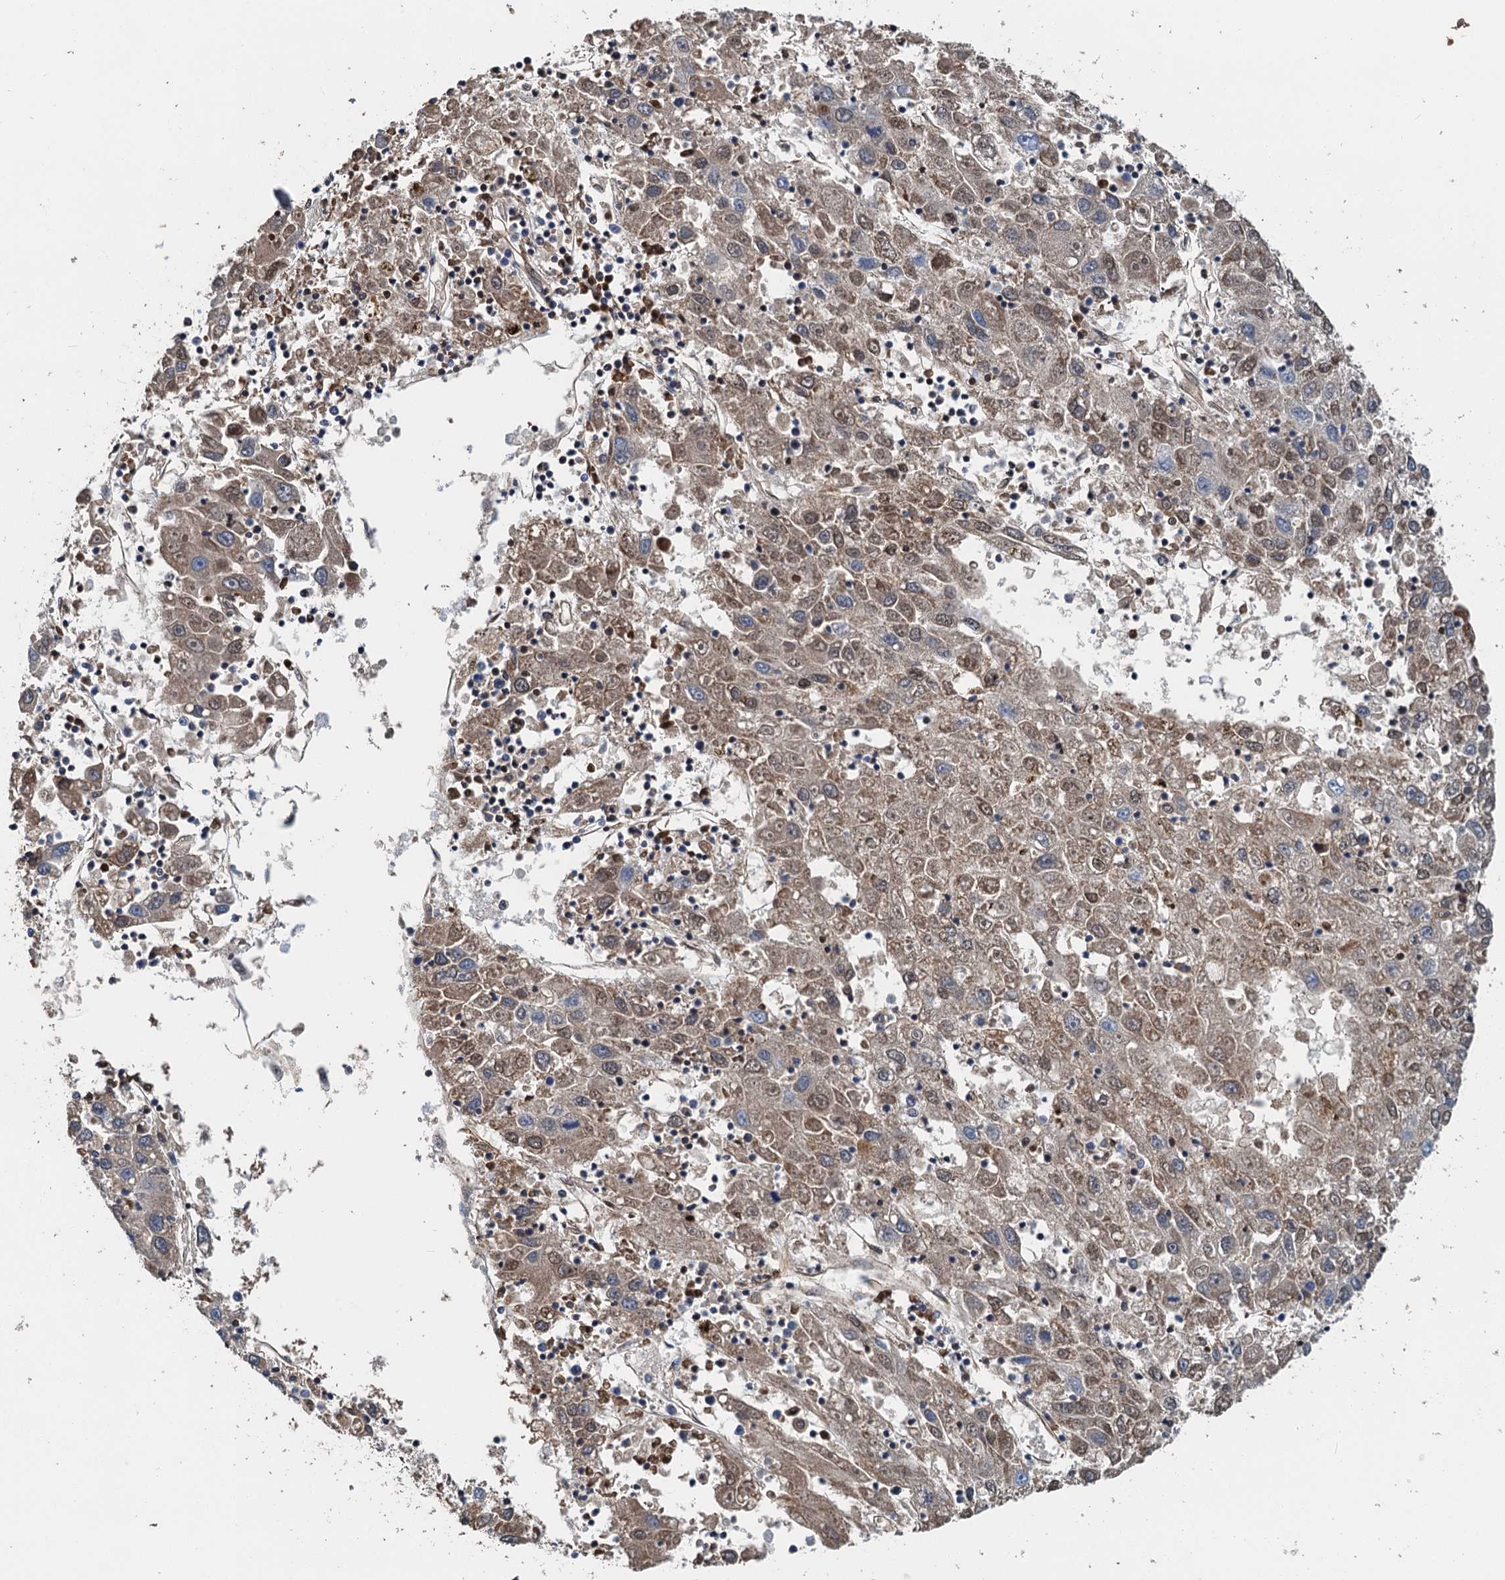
{"staining": {"intensity": "weak", "quantity": "25%-75%", "location": "cytoplasmic/membranous"}, "tissue": "liver cancer", "cell_type": "Tumor cells", "image_type": "cancer", "snomed": [{"axis": "morphology", "description": "Carcinoma, Hepatocellular, NOS"}, {"axis": "topography", "description": "Liver"}], "caption": "An immunohistochemistry image of neoplastic tissue is shown. Protein staining in brown highlights weak cytoplasmic/membranous positivity in hepatocellular carcinoma (liver) within tumor cells.", "gene": "ROGDI", "patient": {"sex": "male", "age": 49}}